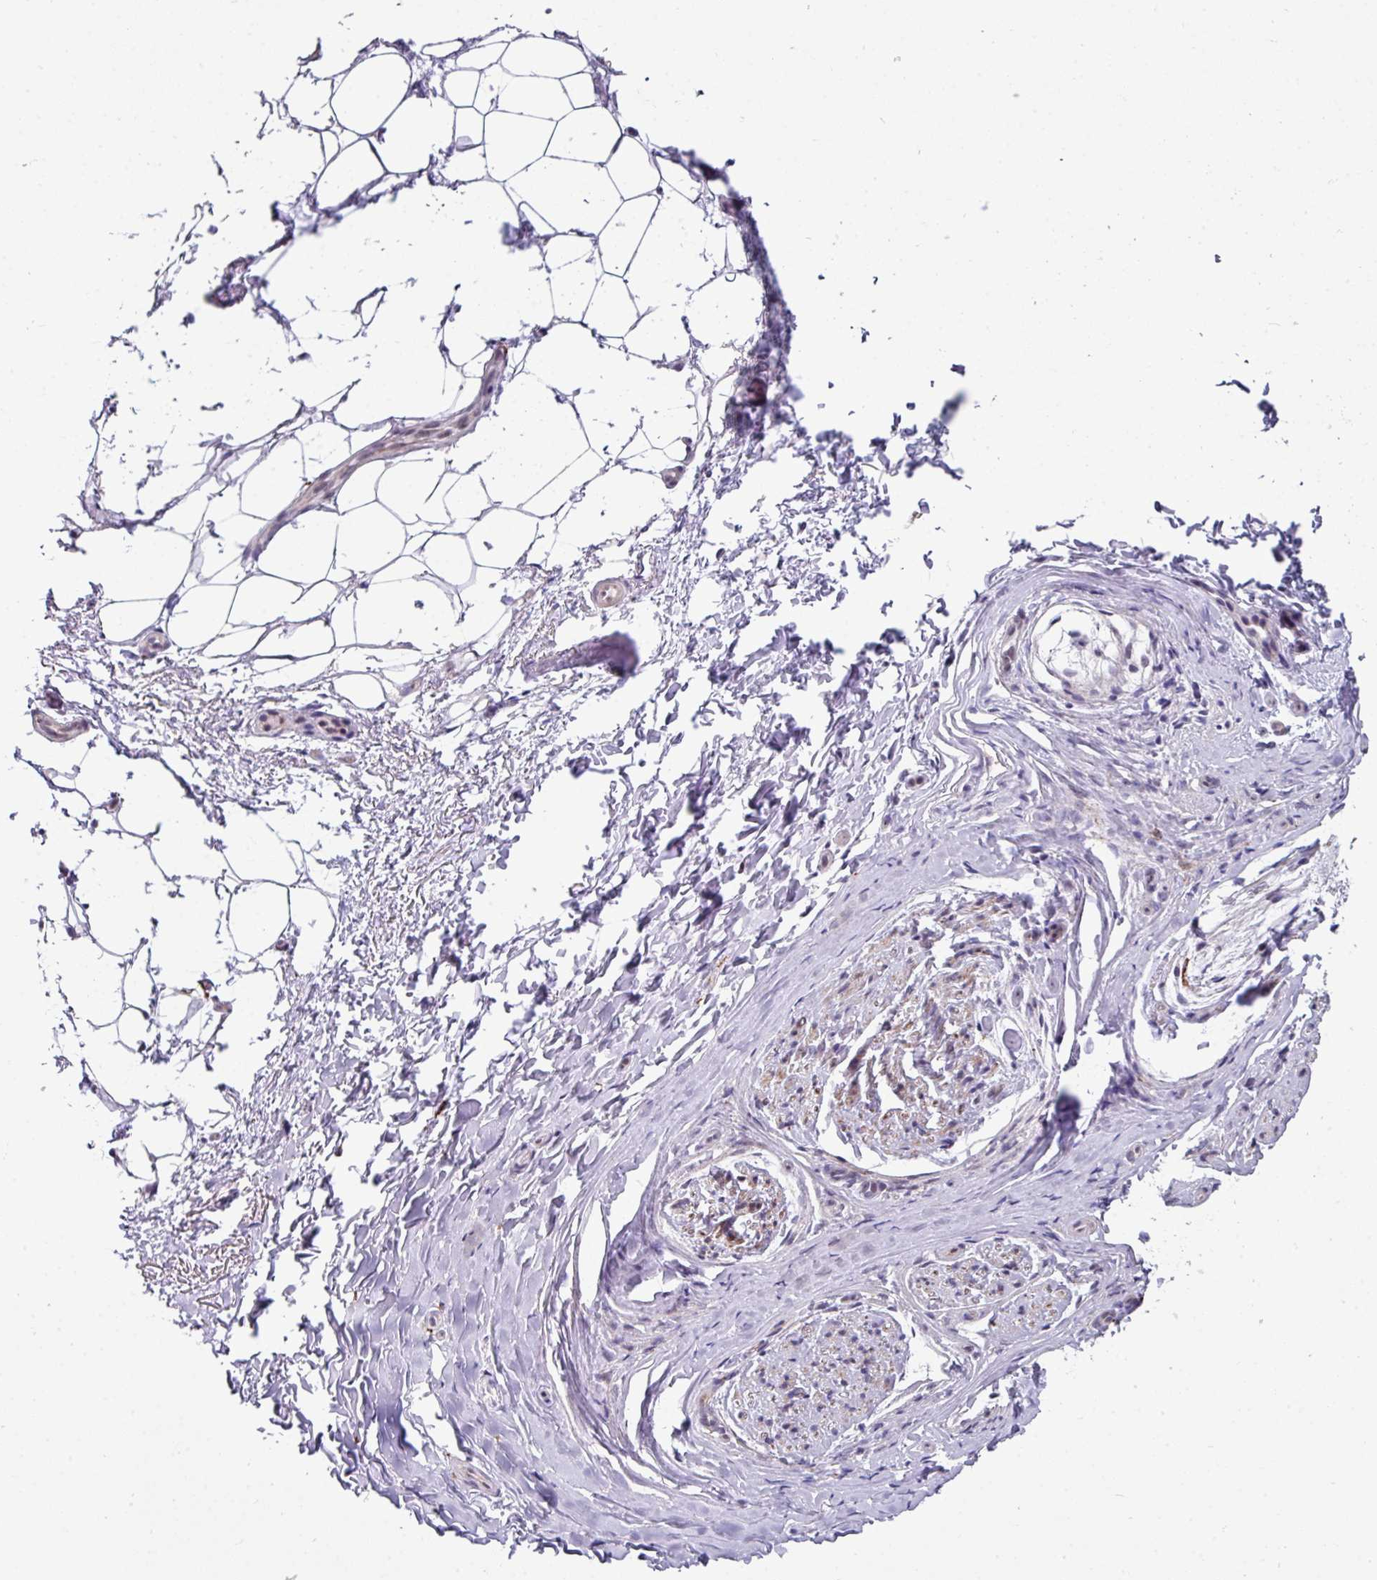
{"staining": {"intensity": "negative", "quantity": "none", "location": "none"}, "tissue": "adipose tissue", "cell_type": "Adipocytes", "image_type": "normal", "snomed": [{"axis": "morphology", "description": "Normal tissue, NOS"}, {"axis": "topography", "description": "Peripheral nerve tissue"}], "caption": "The immunohistochemistry micrograph has no significant staining in adipocytes of adipose tissue. (Immunohistochemistry, brightfield microscopy, high magnification).", "gene": "BMS1", "patient": {"sex": "female", "age": 61}}